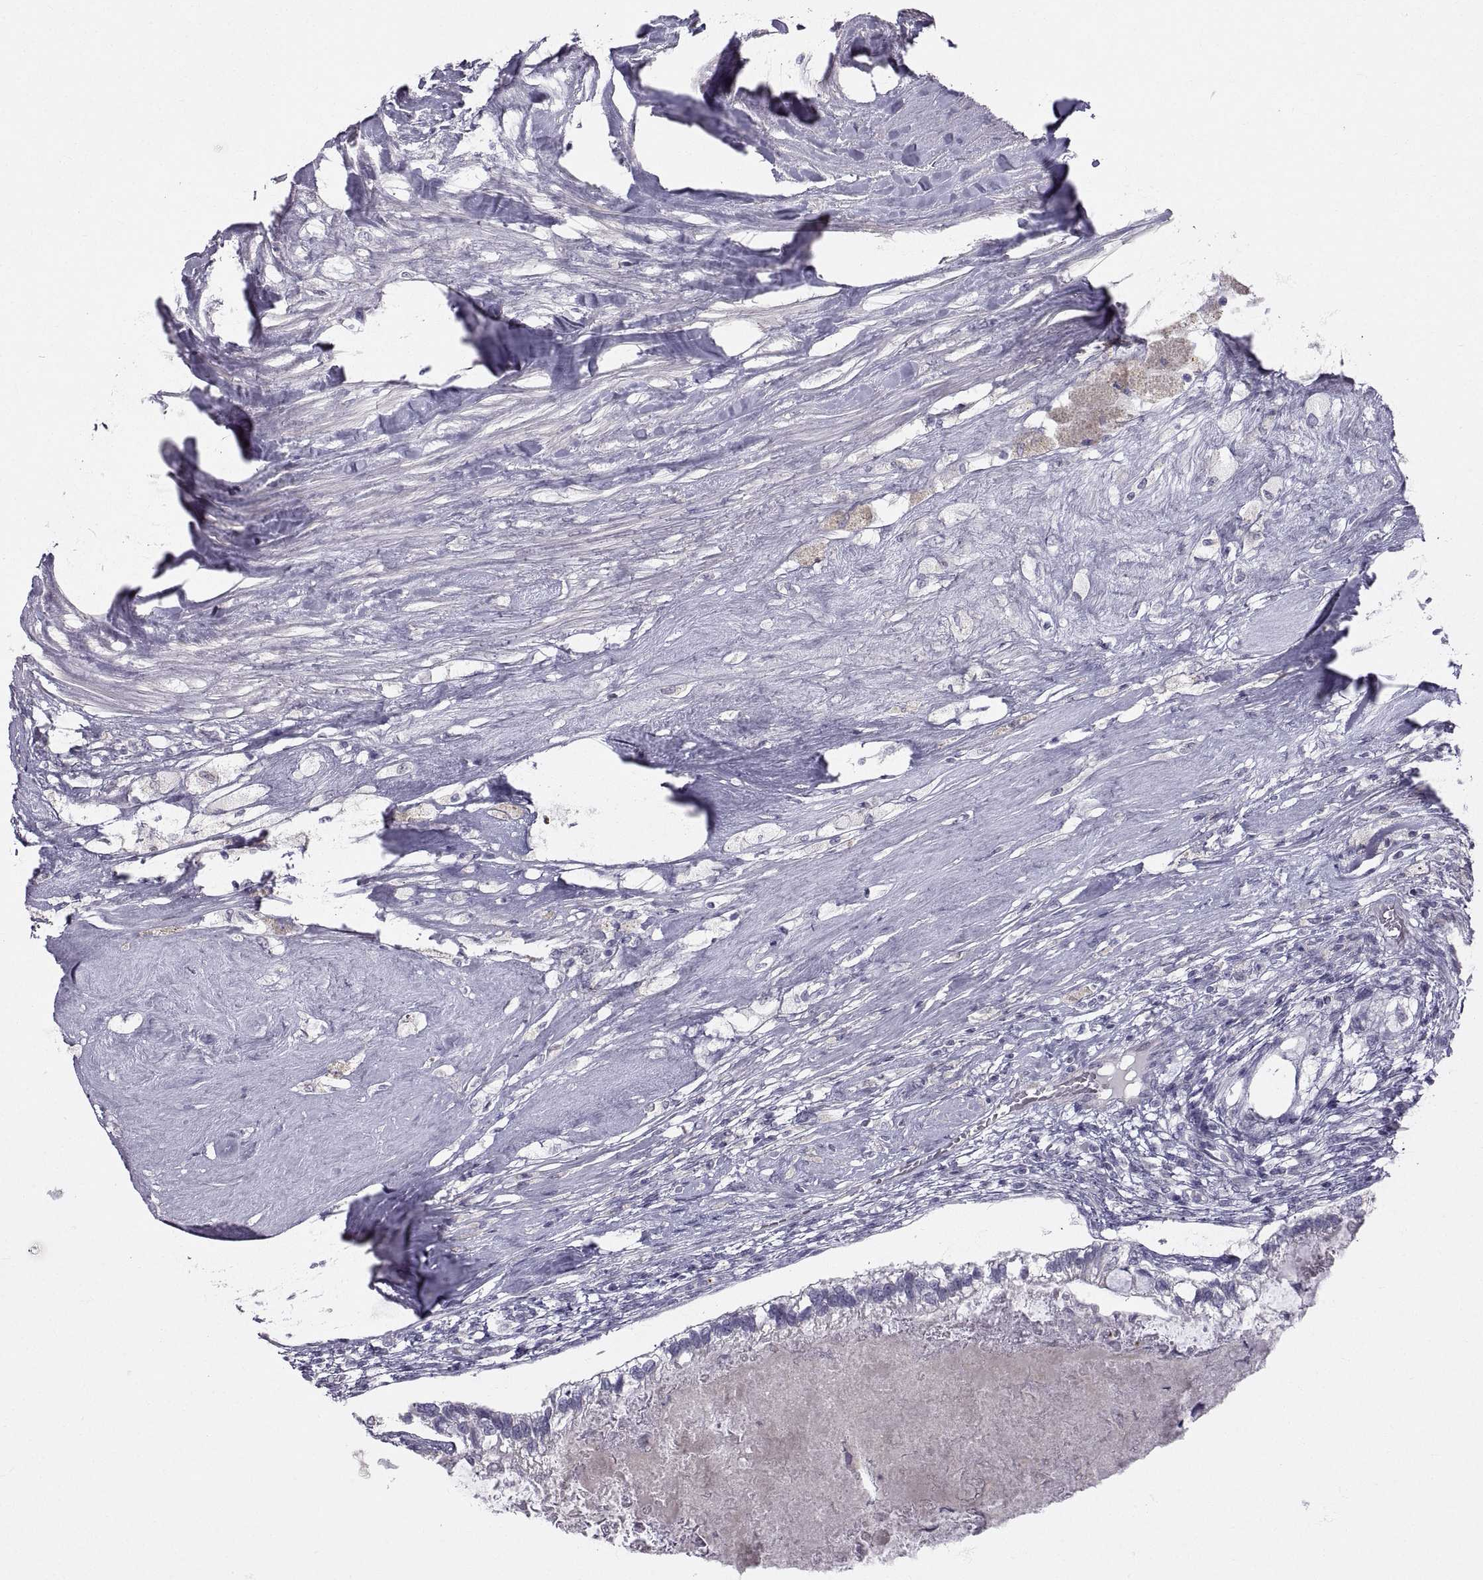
{"staining": {"intensity": "negative", "quantity": "none", "location": "none"}, "tissue": "testis cancer", "cell_type": "Tumor cells", "image_type": "cancer", "snomed": [{"axis": "morphology", "description": "Seminoma, NOS"}, {"axis": "morphology", "description": "Carcinoma, Embryonal, NOS"}, {"axis": "topography", "description": "Testis"}], "caption": "Tumor cells are negative for brown protein staining in embryonal carcinoma (testis).", "gene": "ZNF185", "patient": {"sex": "male", "age": 41}}